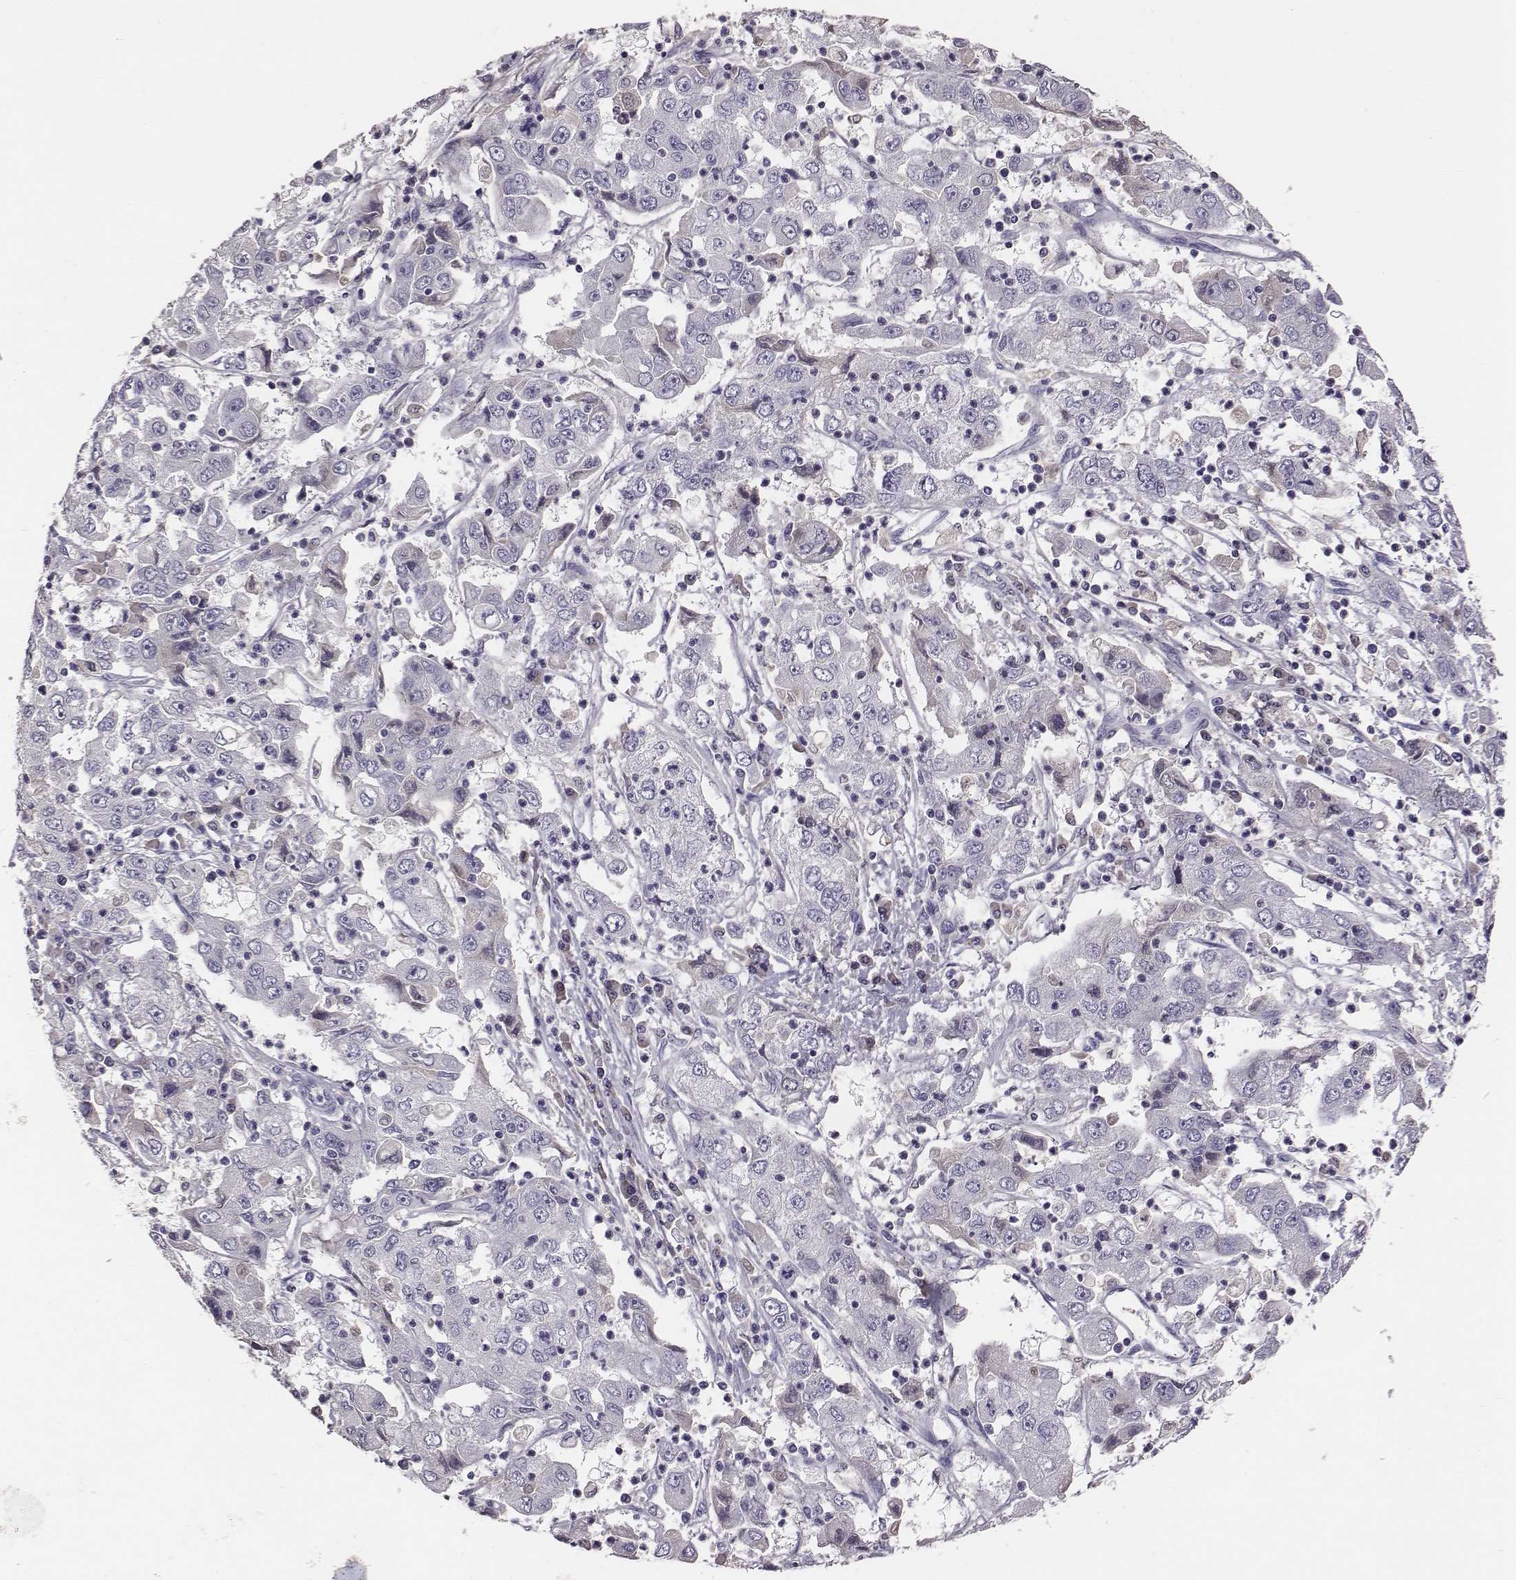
{"staining": {"intensity": "negative", "quantity": "none", "location": "none"}, "tissue": "cervical cancer", "cell_type": "Tumor cells", "image_type": "cancer", "snomed": [{"axis": "morphology", "description": "Squamous cell carcinoma, NOS"}, {"axis": "topography", "description": "Cervix"}], "caption": "Tumor cells are negative for brown protein staining in squamous cell carcinoma (cervical). The staining was performed using DAB to visualize the protein expression in brown, while the nuclei were stained in blue with hematoxylin (Magnification: 20x).", "gene": "EN1", "patient": {"sex": "female", "age": 36}}